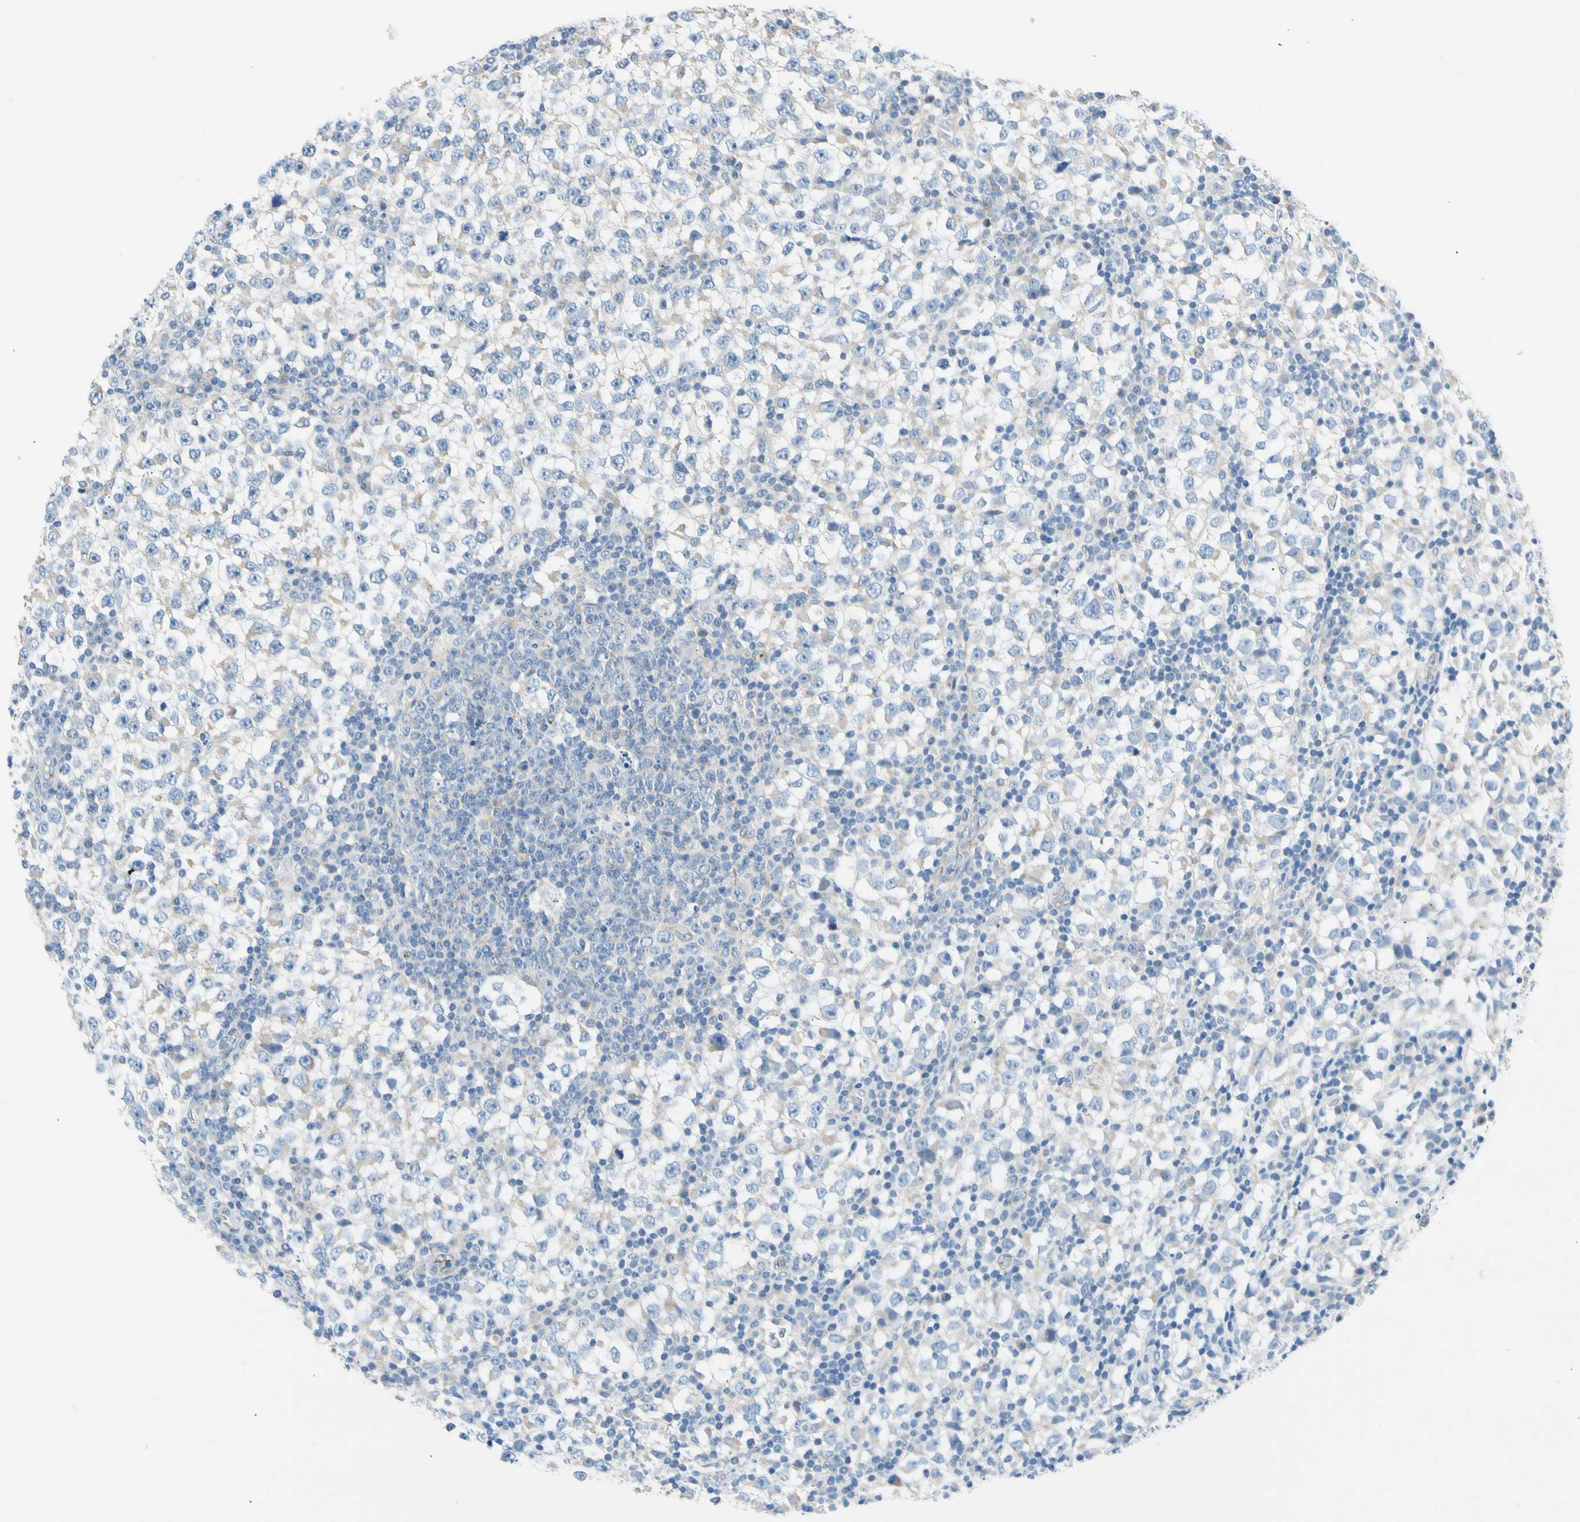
{"staining": {"intensity": "negative", "quantity": "none", "location": "none"}, "tissue": "testis cancer", "cell_type": "Tumor cells", "image_type": "cancer", "snomed": [{"axis": "morphology", "description": "Seminoma, NOS"}, {"axis": "topography", "description": "Testis"}], "caption": "Tumor cells show no significant protein staining in testis cancer. The staining is performed using DAB (3,3'-diaminobenzidine) brown chromogen with nuclei counter-stained in using hematoxylin.", "gene": "GASK1B", "patient": {"sex": "male", "age": 65}}